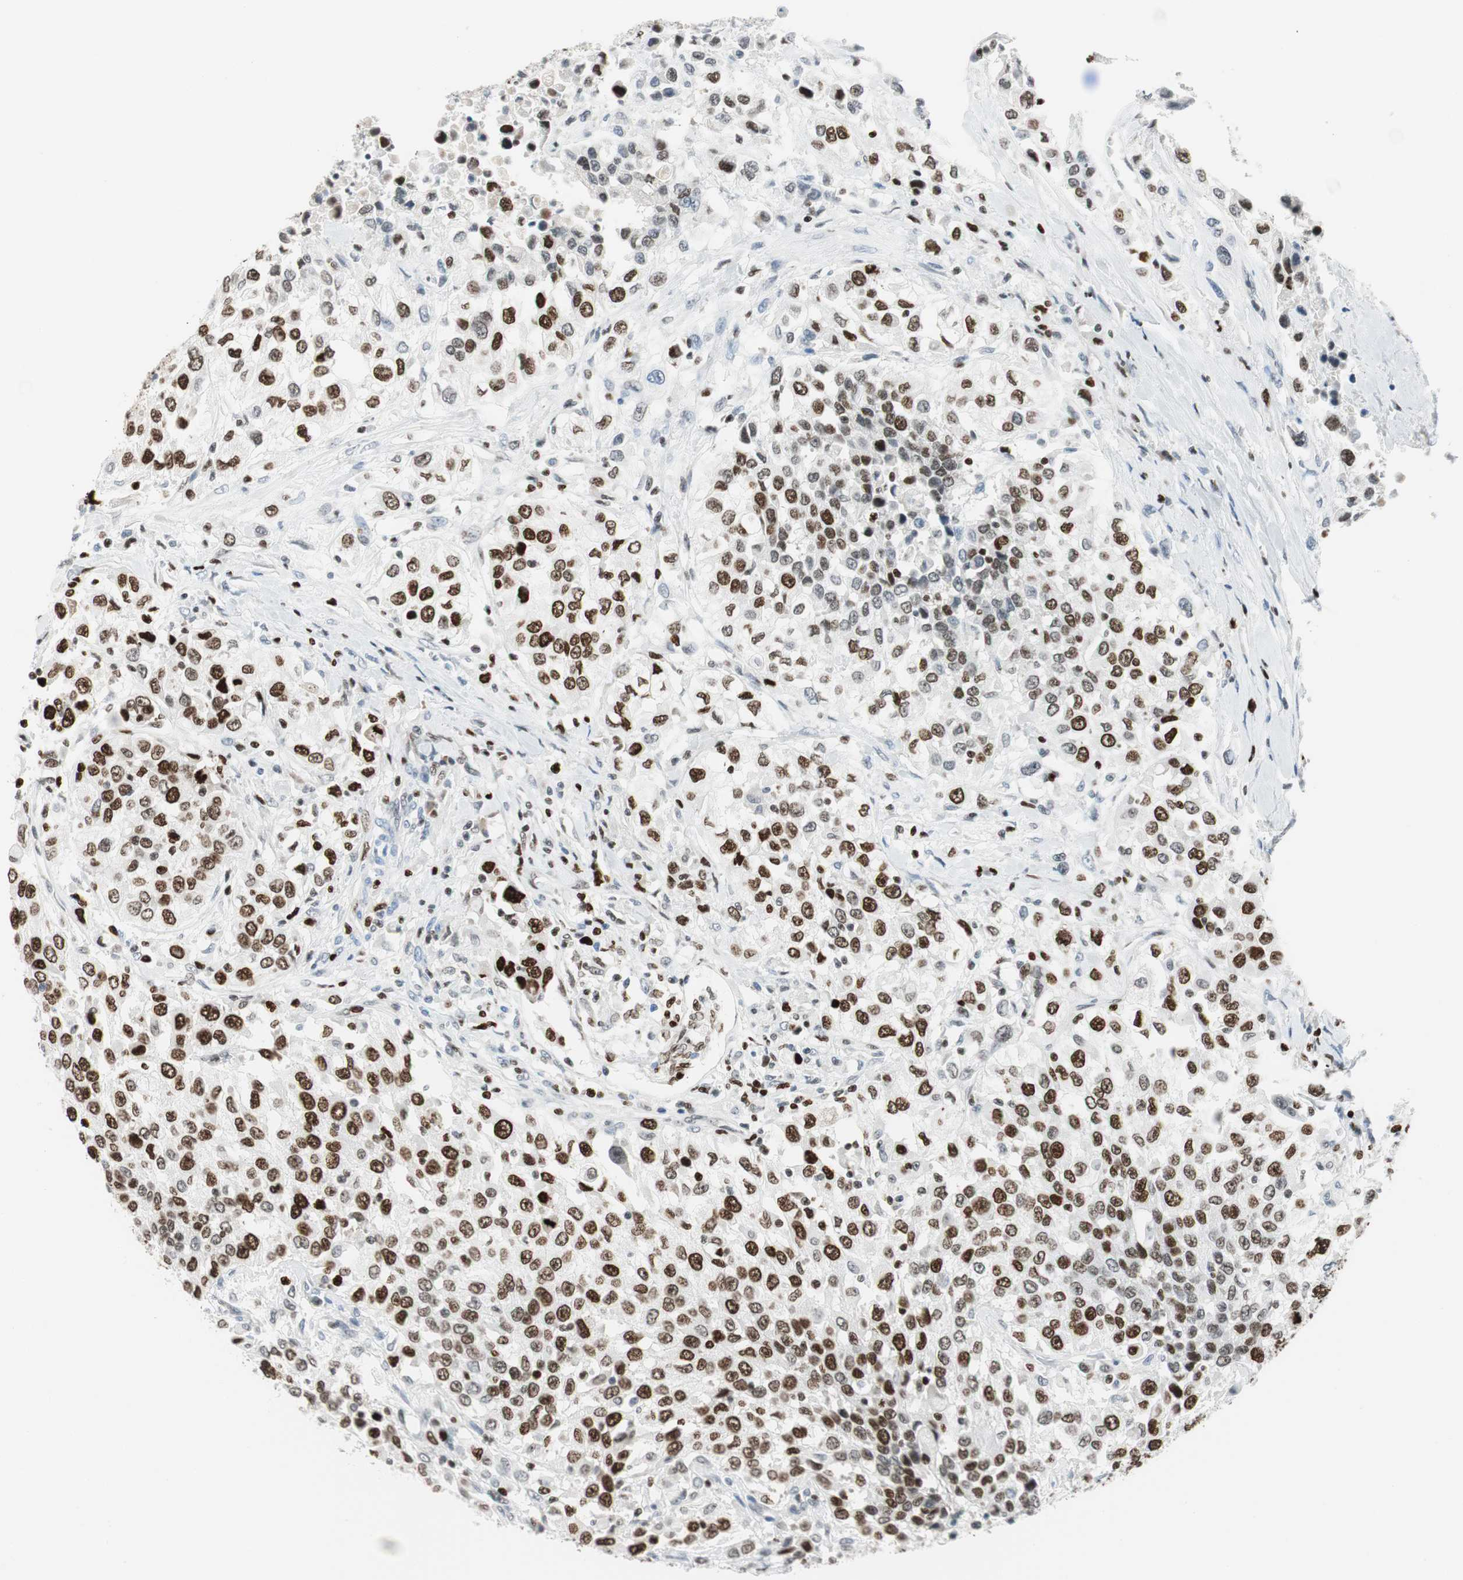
{"staining": {"intensity": "strong", "quantity": "25%-75%", "location": "nuclear"}, "tissue": "urothelial cancer", "cell_type": "Tumor cells", "image_type": "cancer", "snomed": [{"axis": "morphology", "description": "Urothelial carcinoma, High grade"}, {"axis": "topography", "description": "Urinary bladder"}], "caption": "Urothelial cancer was stained to show a protein in brown. There is high levels of strong nuclear positivity in about 25%-75% of tumor cells. (Stains: DAB in brown, nuclei in blue, Microscopy: brightfield microscopy at high magnification).", "gene": "EZH2", "patient": {"sex": "female", "age": 80}}